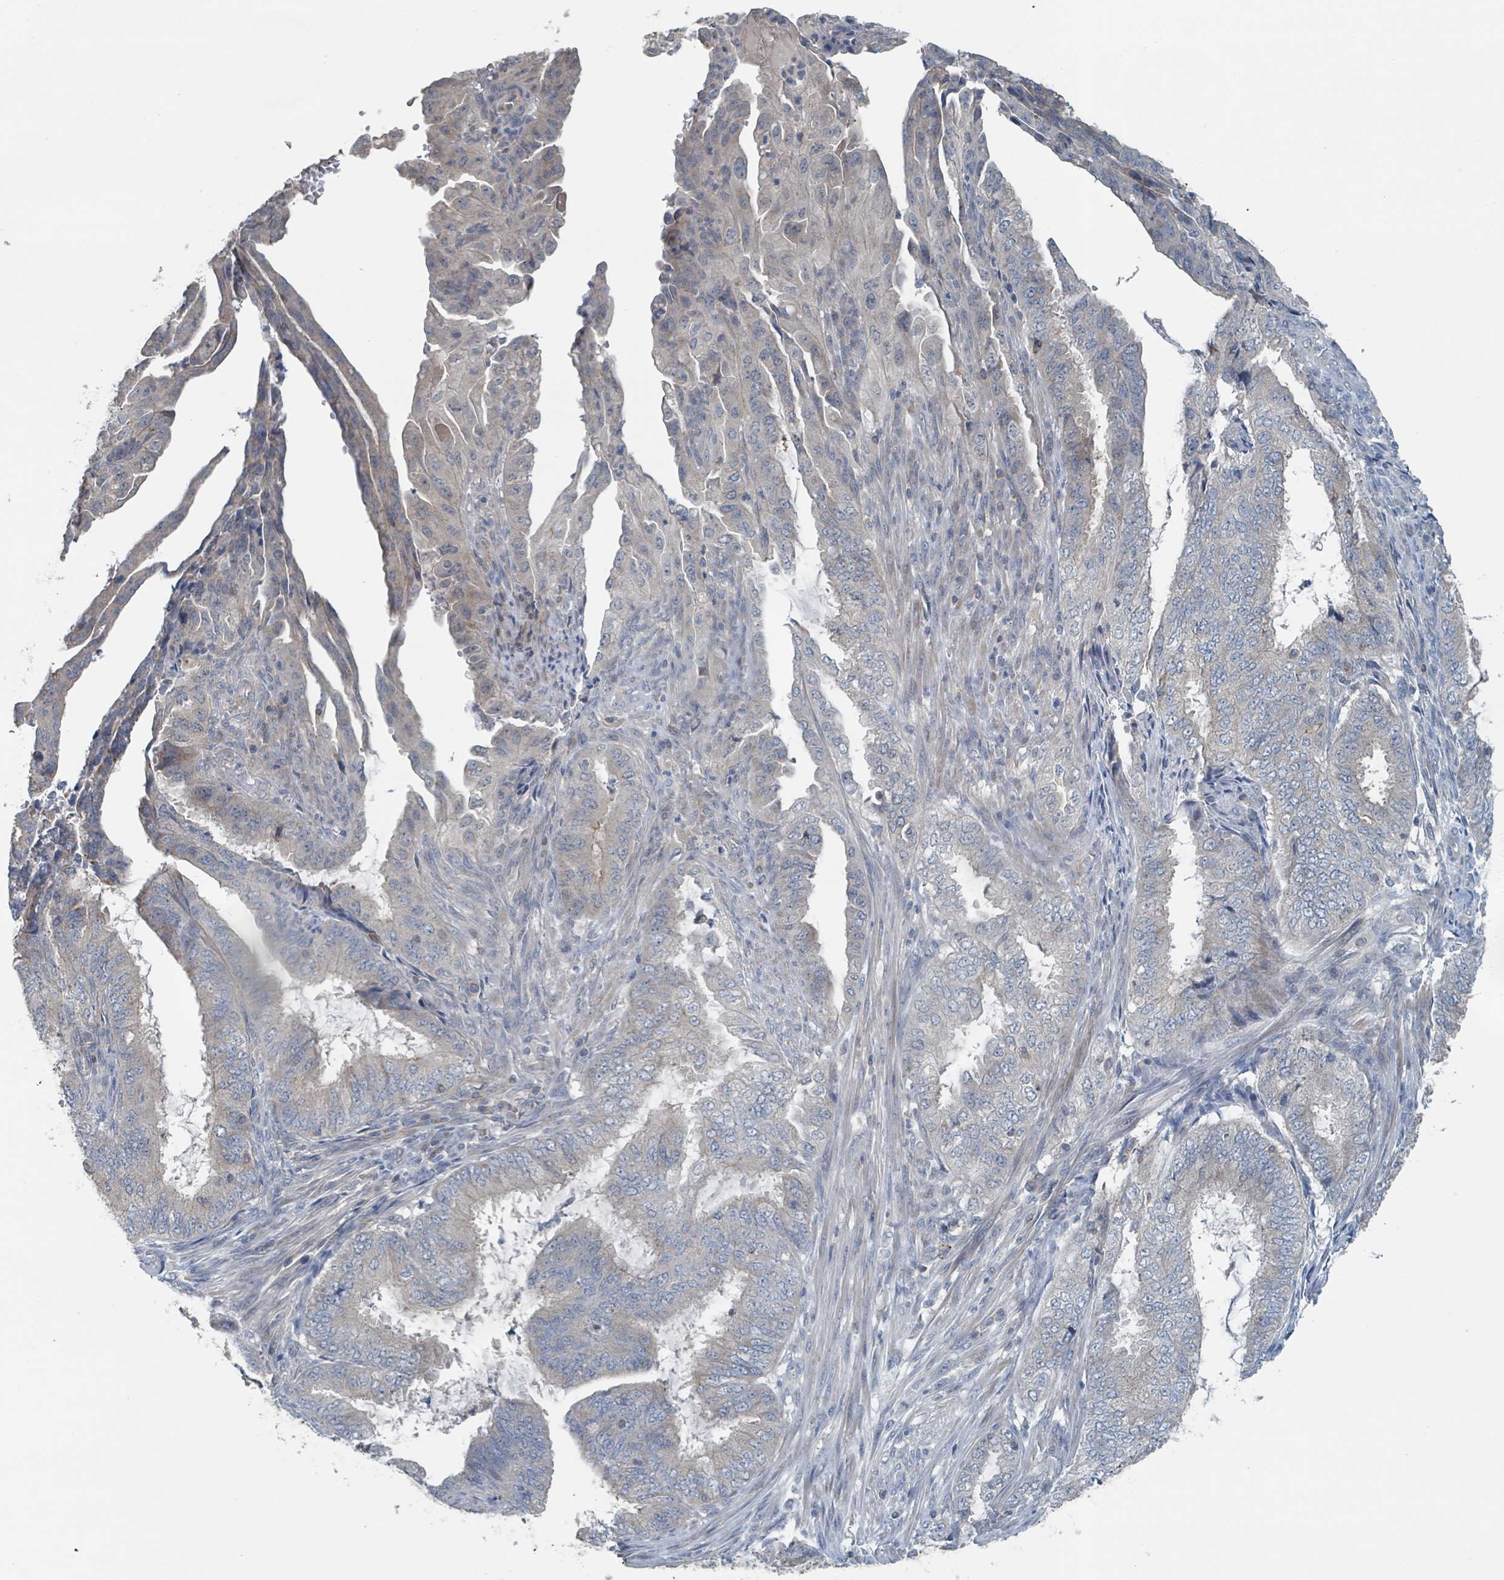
{"staining": {"intensity": "weak", "quantity": "<25%", "location": "cytoplasmic/membranous"}, "tissue": "endometrial cancer", "cell_type": "Tumor cells", "image_type": "cancer", "snomed": [{"axis": "morphology", "description": "Adenocarcinoma, NOS"}, {"axis": "topography", "description": "Endometrium"}], "caption": "Endometrial cancer (adenocarcinoma) stained for a protein using IHC exhibits no staining tumor cells.", "gene": "ACBD4", "patient": {"sex": "female", "age": 51}}